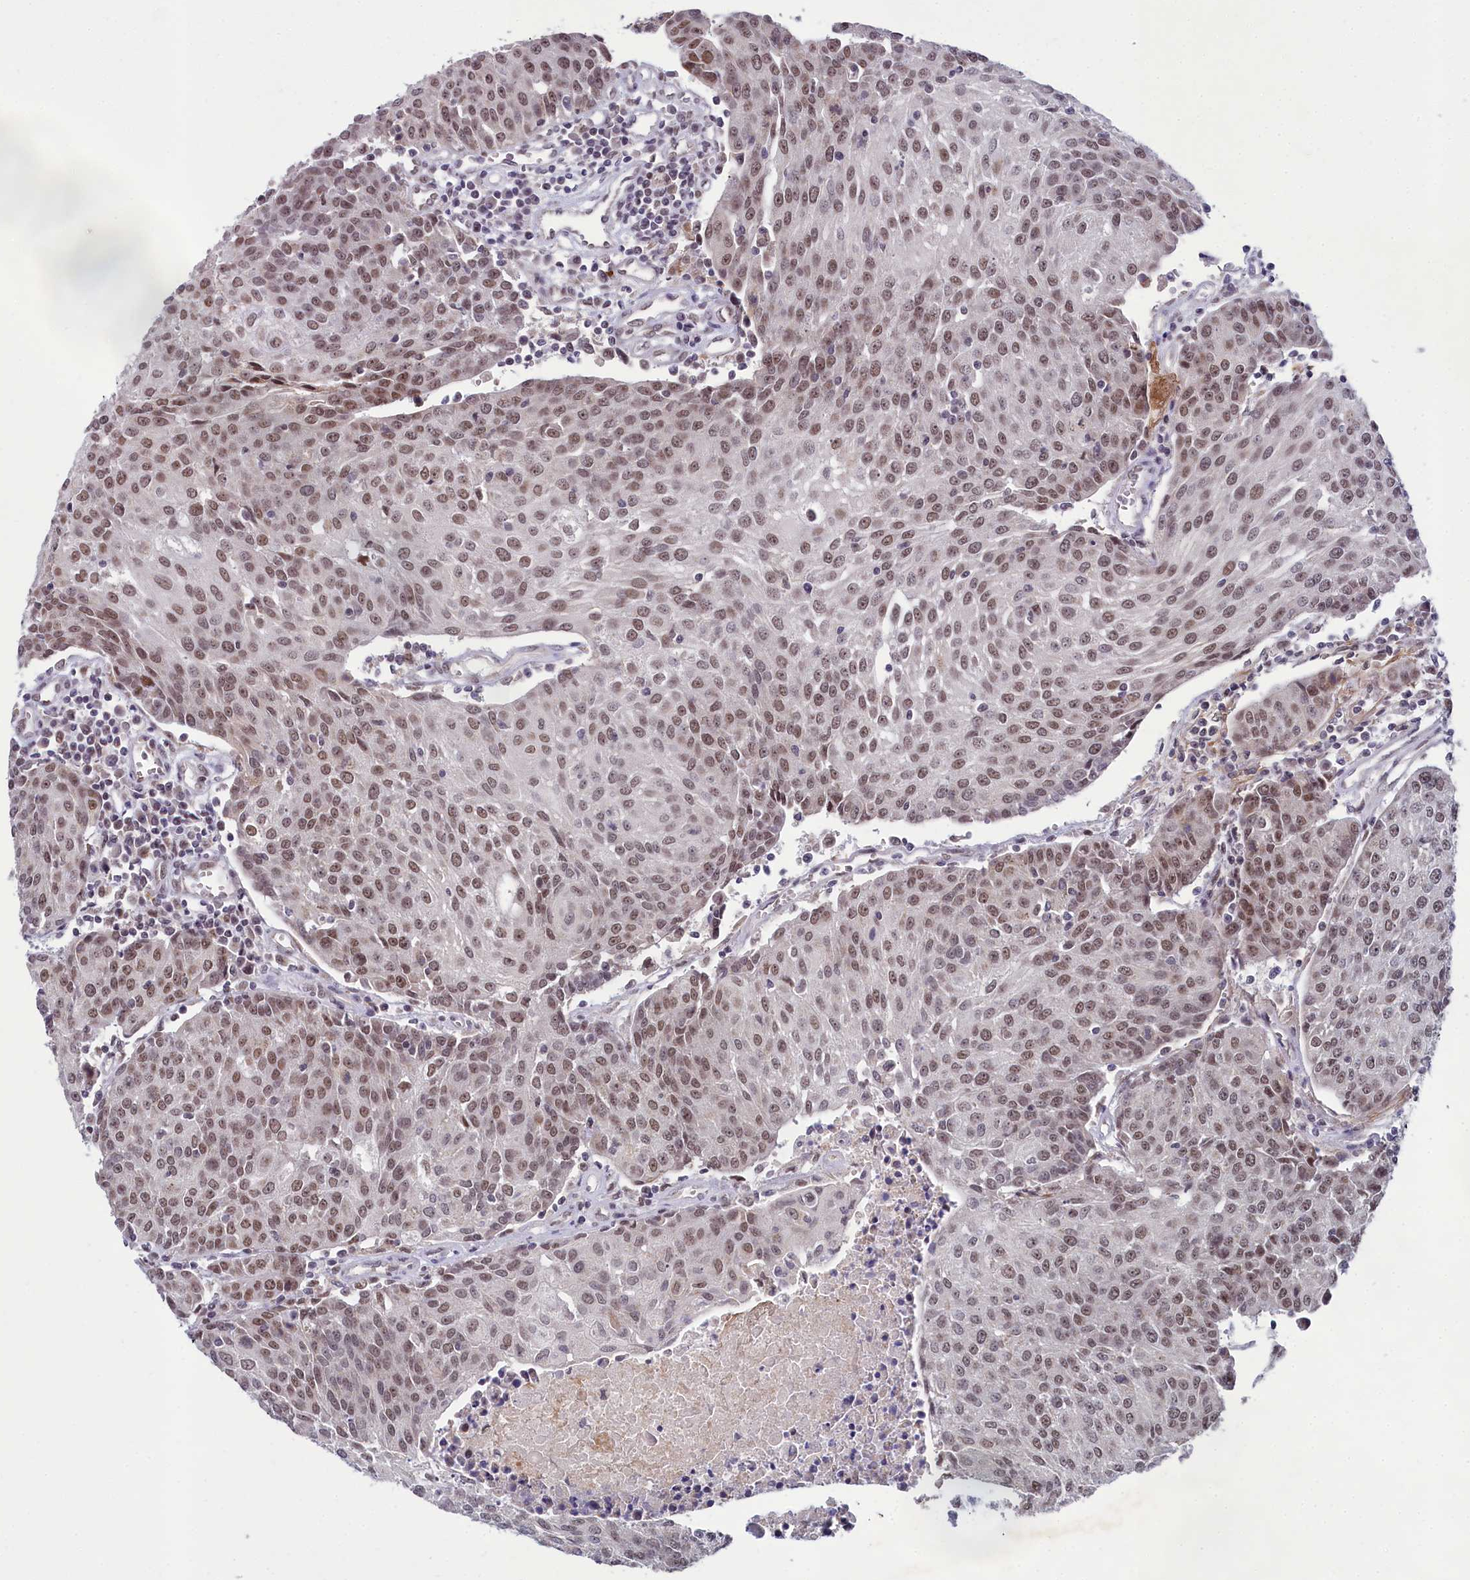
{"staining": {"intensity": "moderate", "quantity": ">75%", "location": "nuclear"}, "tissue": "urothelial cancer", "cell_type": "Tumor cells", "image_type": "cancer", "snomed": [{"axis": "morphology", "description": "Urothelial carcinoma, High grade"}, {"axis": "topography", "description": "Urinary bladder"}], "caption": "Protein expression analysis of human urothelial cancer reveals moderate nuclear positivity in about >75% of tumor cells. (brown staining indicates protein expression, while blue staining denotes nuclei).", "gene": "PPHLN1", "patient": {"sex": "female", "age": 85}}